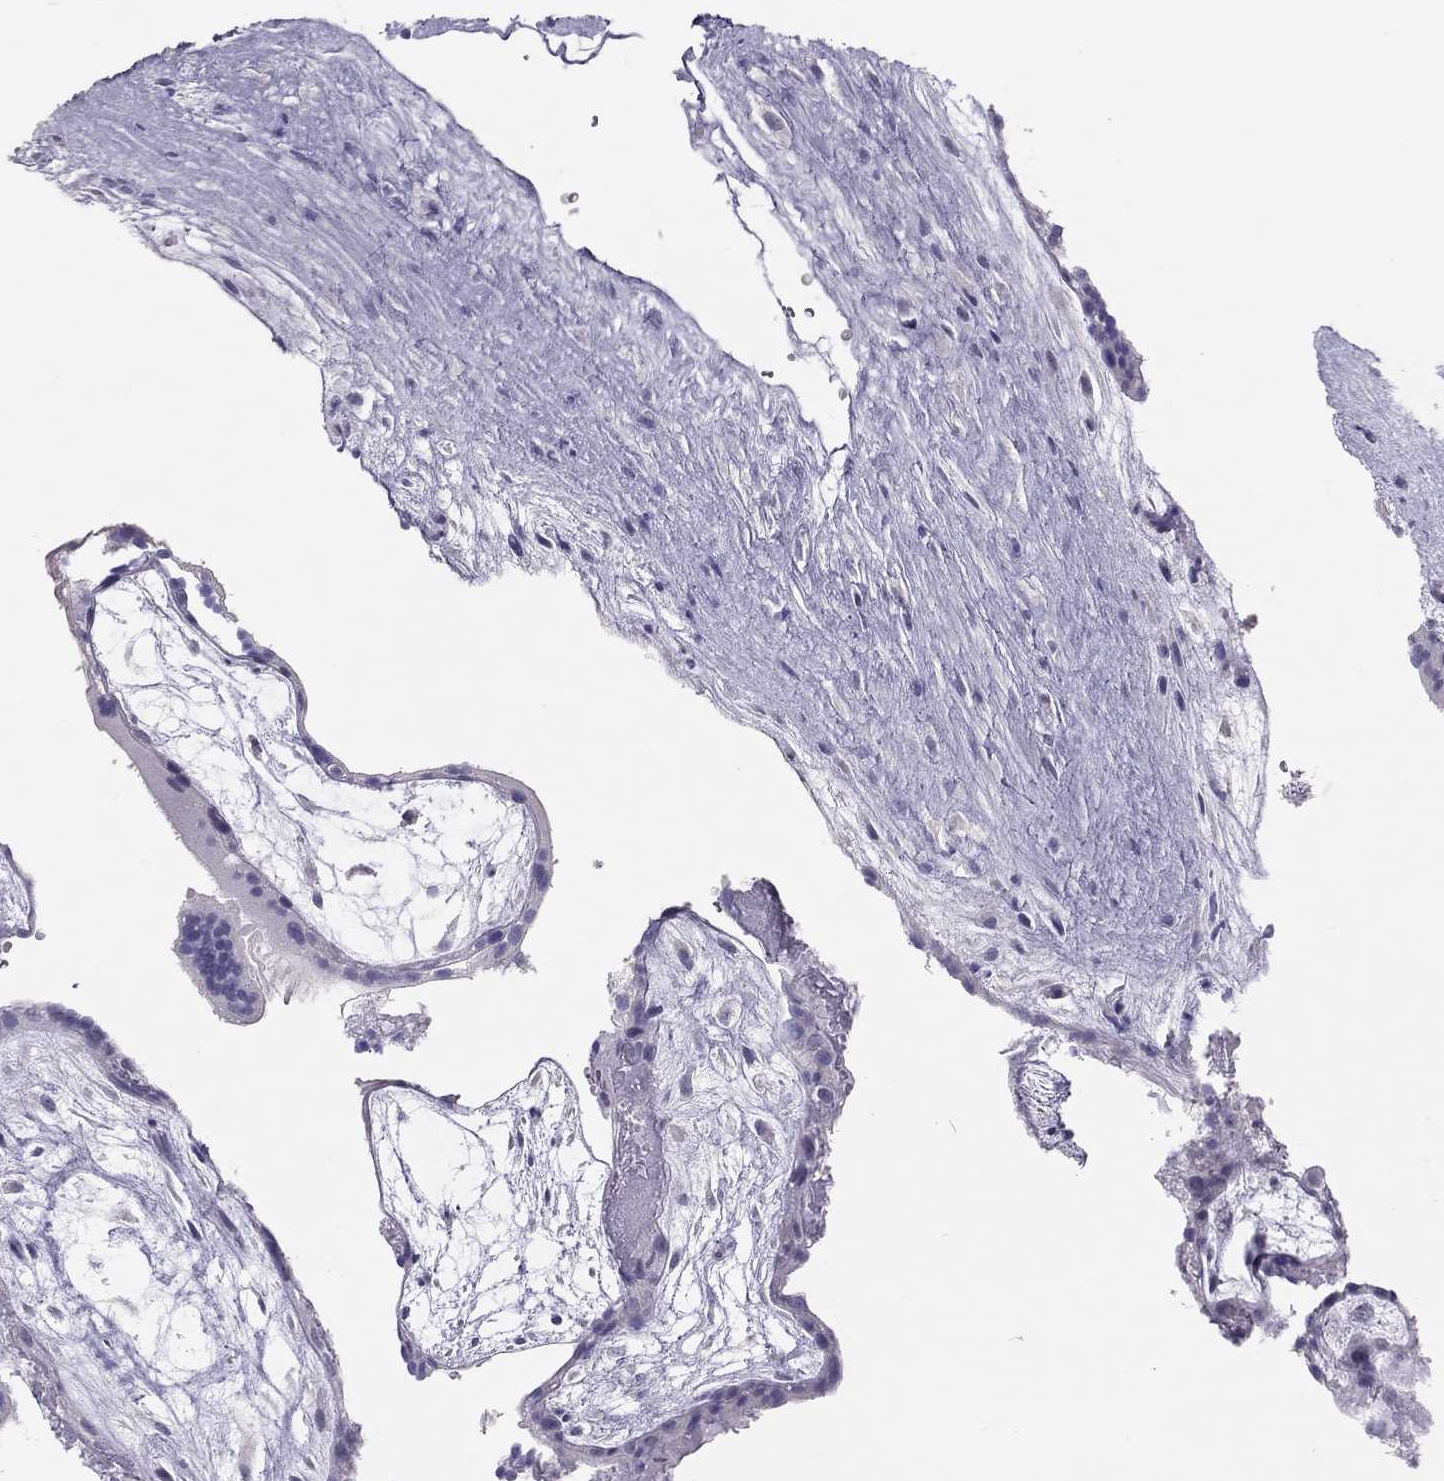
{"staining": {"intensity": "negative", "quantity": "none", "location": "none"}, "tissue": "placenta", "cell_type": "Decidual cells", "image_type": "normal", "snomed": [{"axis": "morphology", "description": "Normal tissue, NOS"}, {"axis": "topography", "description": "Placenta"}], "caption": "Immunohistochemical staining of normal human placenta displays no significant positivity in decidual cells.", "gene": "SPATA12", "patient": {"sex": "female", "age": 19}}